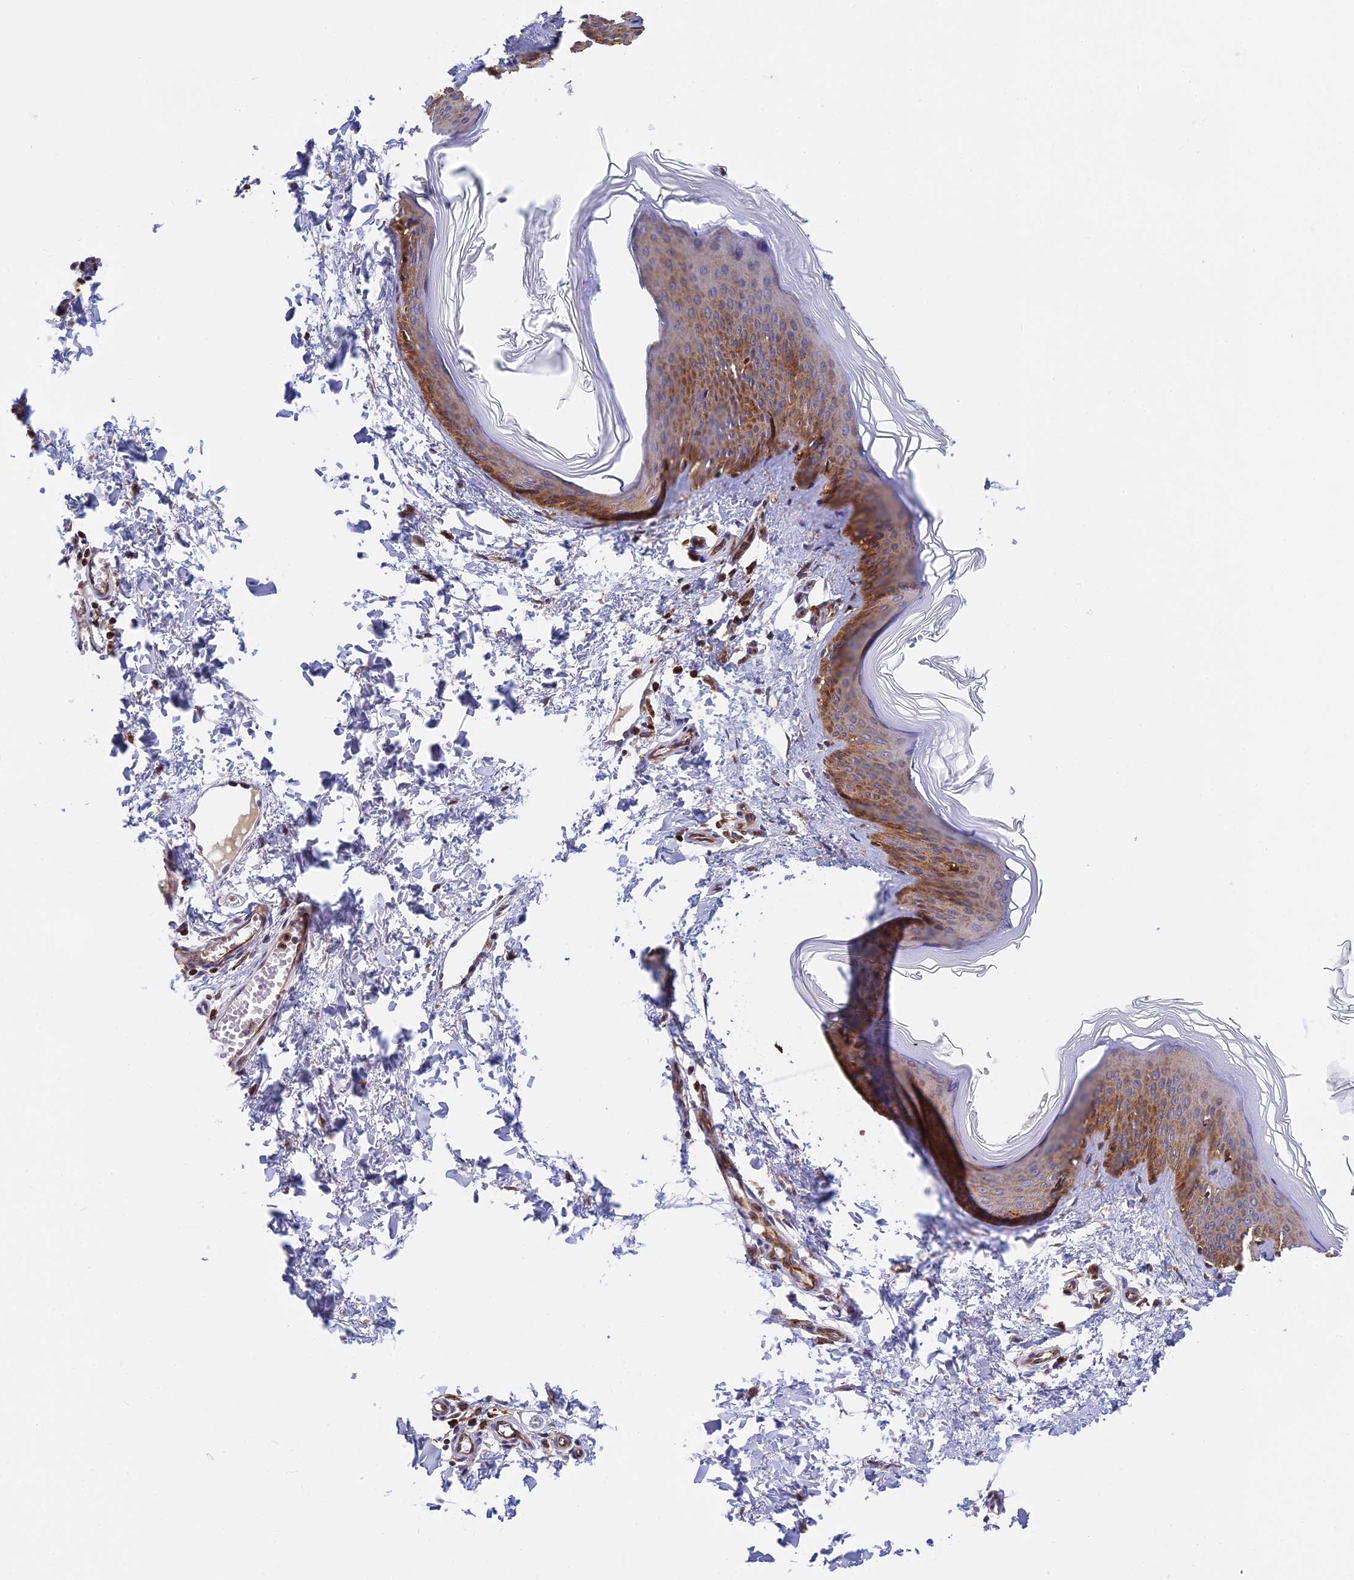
{"staining": {"intensity": "weak", "quantity": ">75%", "location": "cytoplasmic/membranous"}, "tissue": "skin", "cell_type": "Fibroblasts", "image_type": "normal", "snomed": [{"axis": "morphology", "description": "Normal tissue, NOS"}, {"axis": "topography", "description": "Skin"}], "caption": "An IHC image of benign tissue is shown. Protein staining in brown labels weak cytoplasmic/membranous positivity in skin within fibroblasts. (Brightfield microscopy of DAB IHC at high magnification).", "gene": "IPO5", "patient": {"sex": "female", "age": 27}}